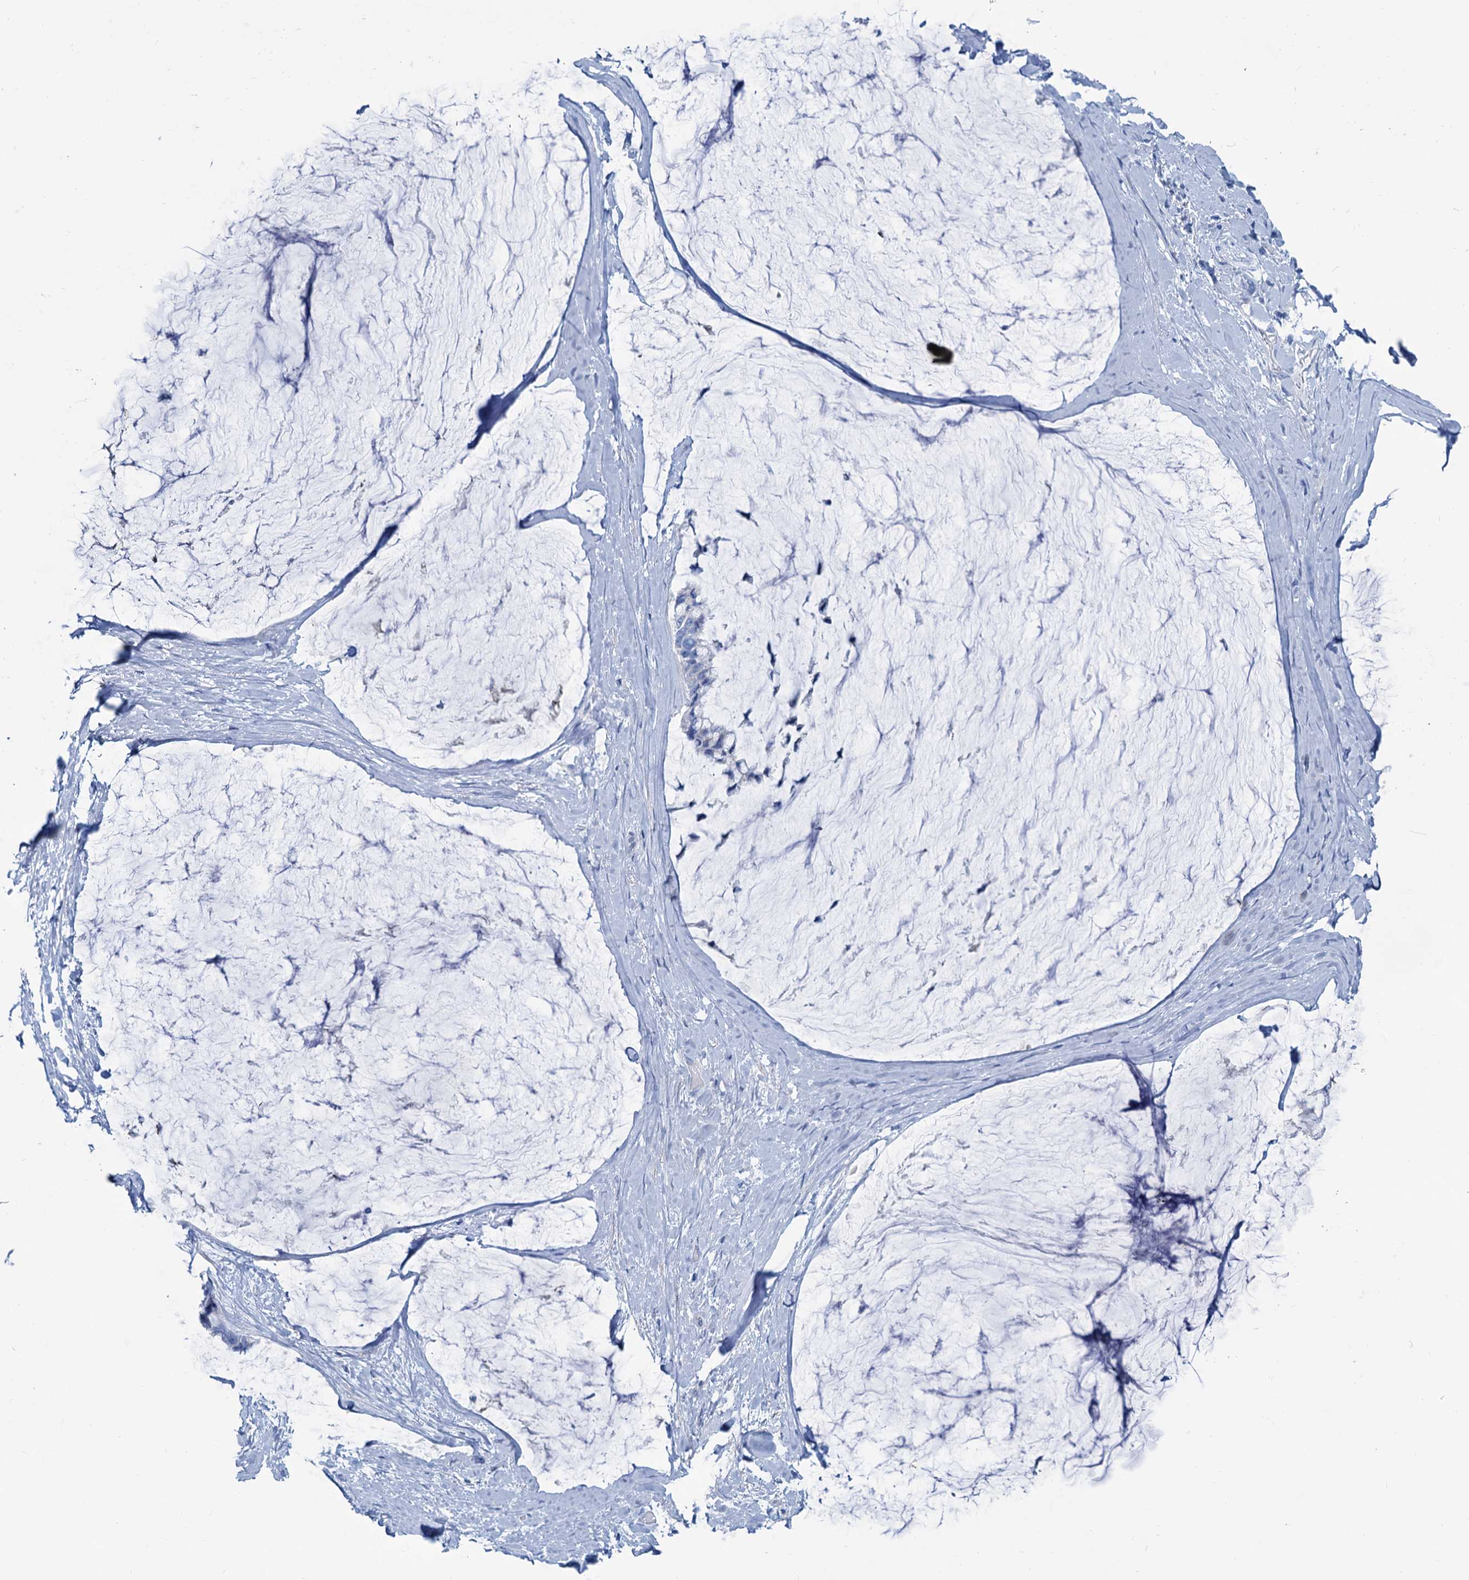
{"staining": {"intensity": "negative", "quantity": "none", "location": "none"}, "tissue": "ovarian cancer", "cell_type": "Tumor cells", "image_type": "cancer", "snomed": [{"axis": "morphology", "description": "Cystadenocarcinoma, mucinous, NOS"}, {"axis": "topography", "description": "Ovary"}], "caption": "High magnification brightfield microscopy of ovarian cancer stained with DAB (brown) and counterstained with hematoxylin (blue): tumor cells show no significant positivity.", "gene": "SLC1A3", "patient": {"sex": "female", "age": 39}}